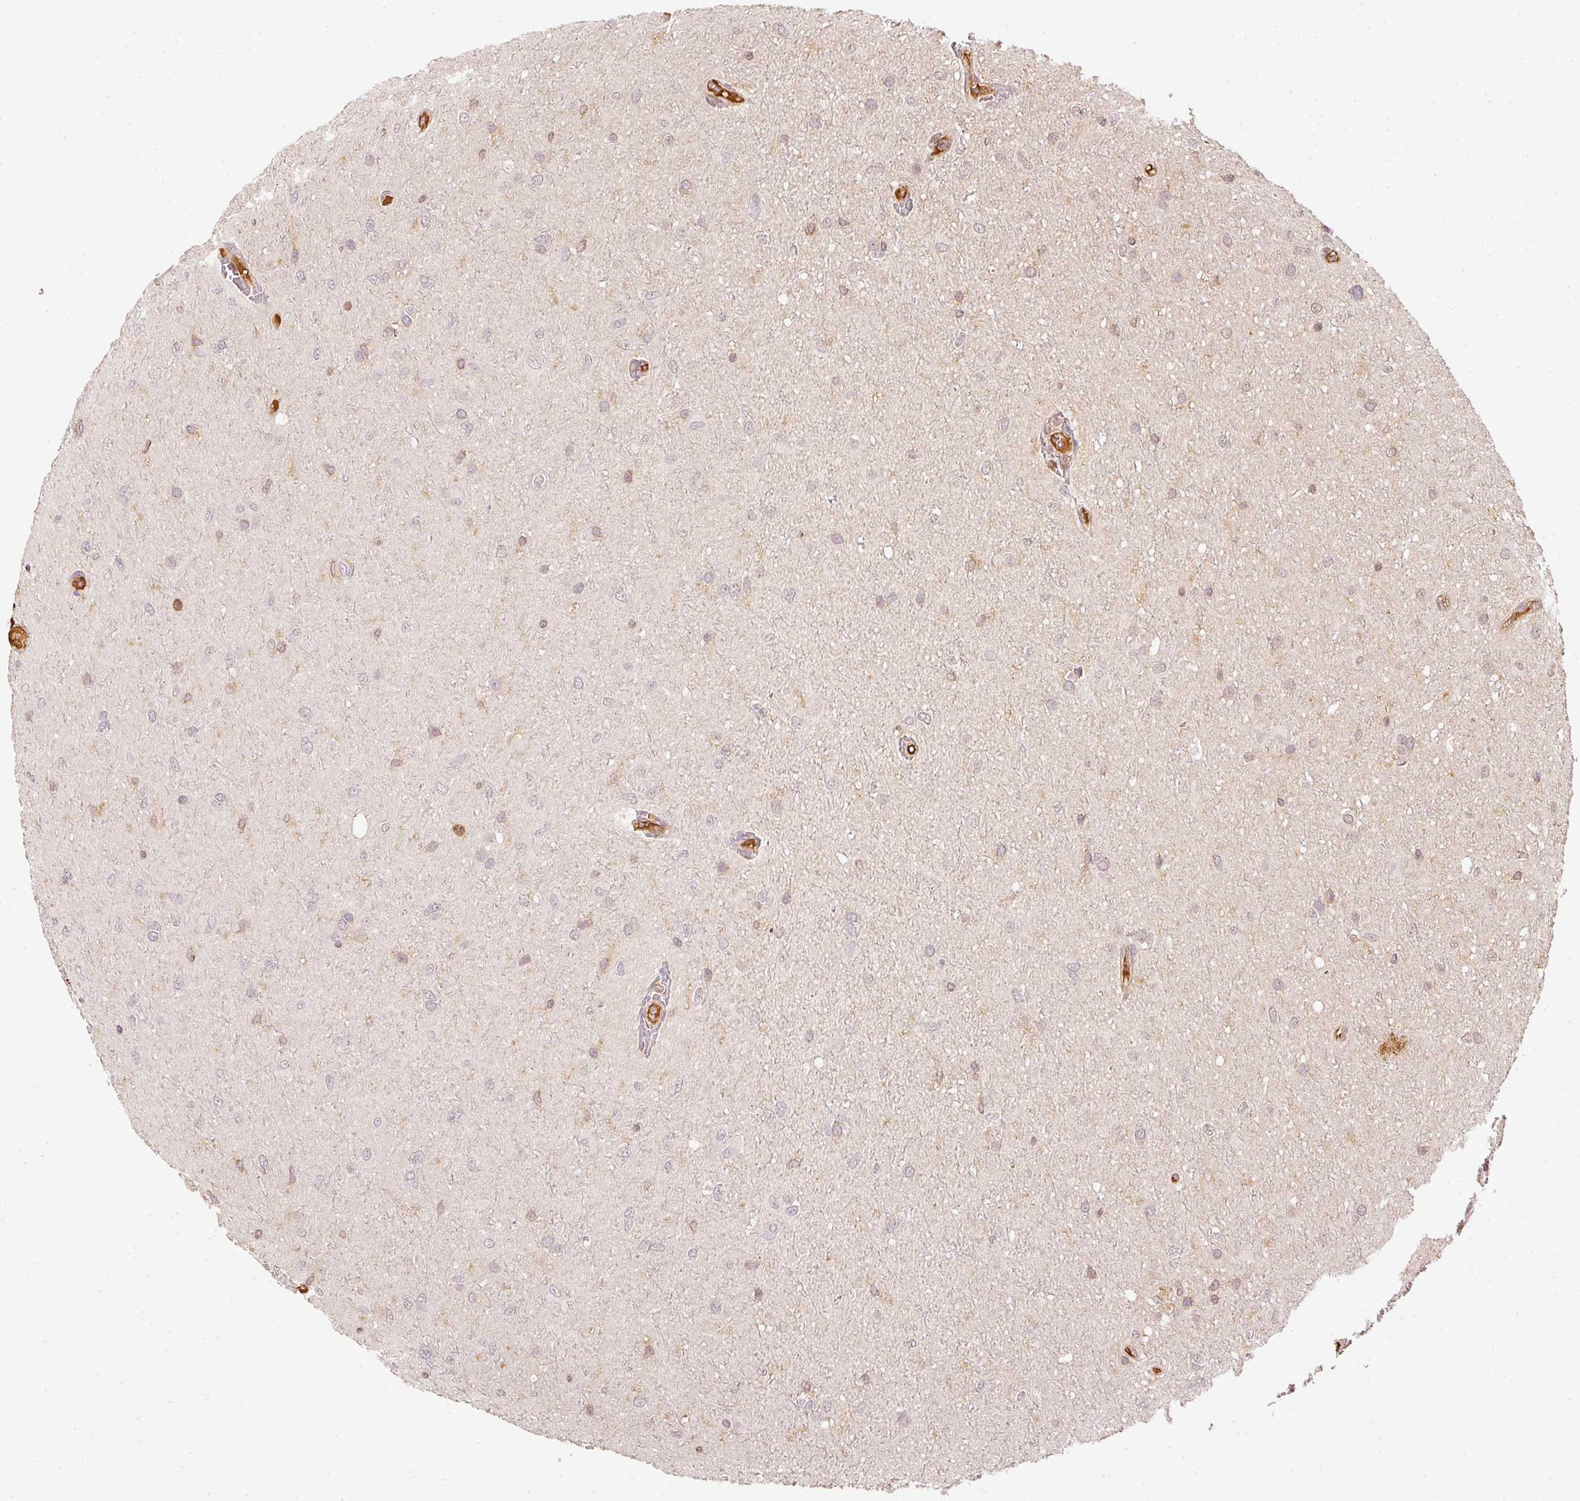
{"staining": {"intensity": "weak", "quantity": "<25%", "location": "cytoplasmic/membranous"}, "tissue": "glioma", "cell_type": "Tumor cells", "image_type": "cancer", "snomed": [{"axis": "morphology", "description": "Glioma, malignant, Low grade"}, {"axis": "topography", "description": "Cerebellum"}], "caption": "IHC of human glioma displays no staining in tumor cells. (Brightfield microscopy of DAB immunohistochemistry at high magnification).", "gene": "EVL", "patient": {"sex": "female", "age": 5}}